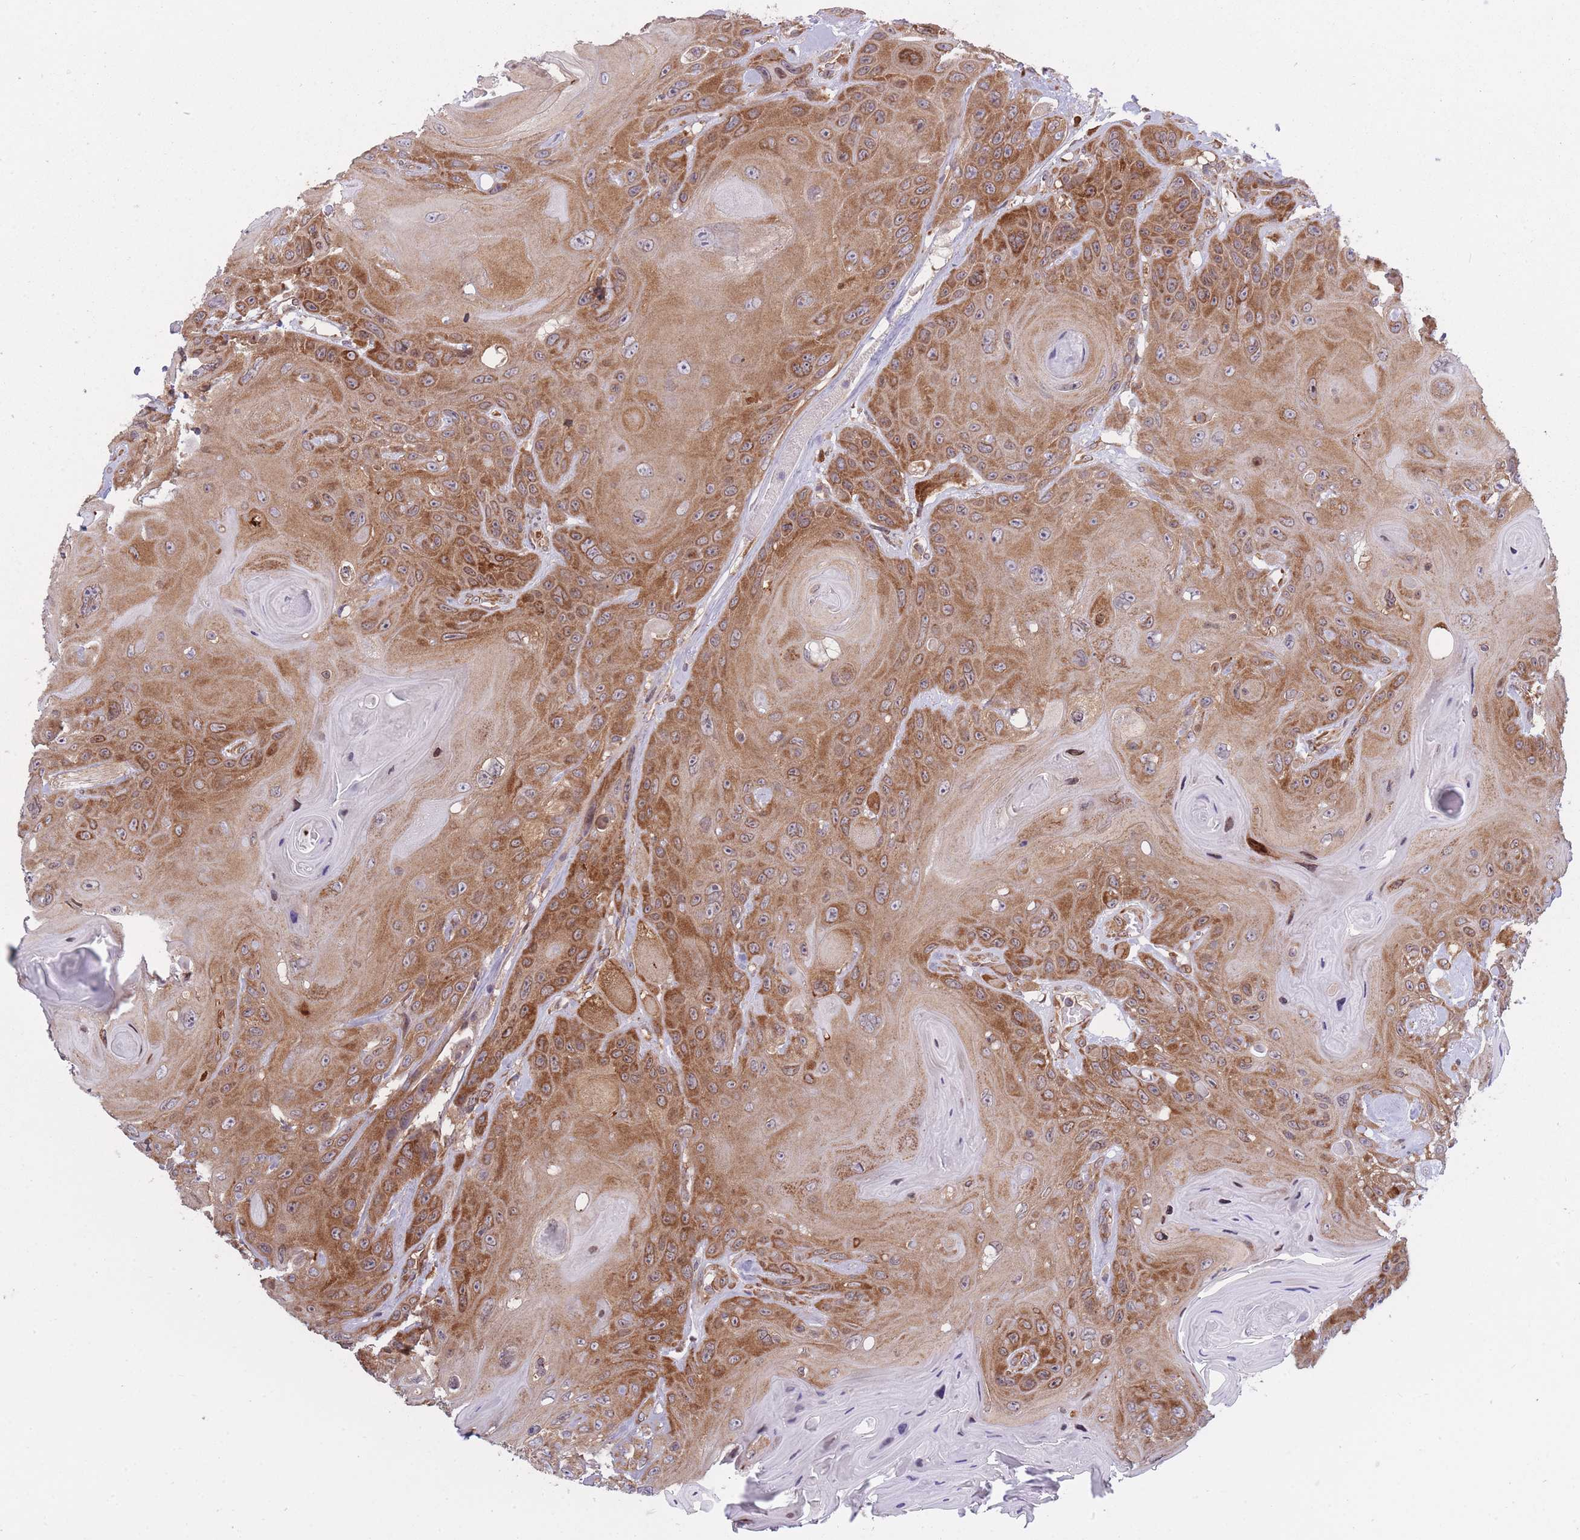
{"staining": {"intensity": "moderate", "quantity": ">75%", "location": "cytoplasmic/membranous"}, "tissue": "head and neck cancer", "cell_type": "Tumor cells", "image_type": "cancer", "snomed": [{"axis": "morphology", "description": "Squamous cell carcinoma, NOS"}, {"axis": "topography", "description": "Head-Neck"}], "caption": "Head and neck cancer was stained to show a protein in brown. There is medium levels of moderate cytoplasmic/membranous positivity in about >75% of tumor cells.", "gene": "CCDC124", "patient": {"sex": "female", "age": 59}}